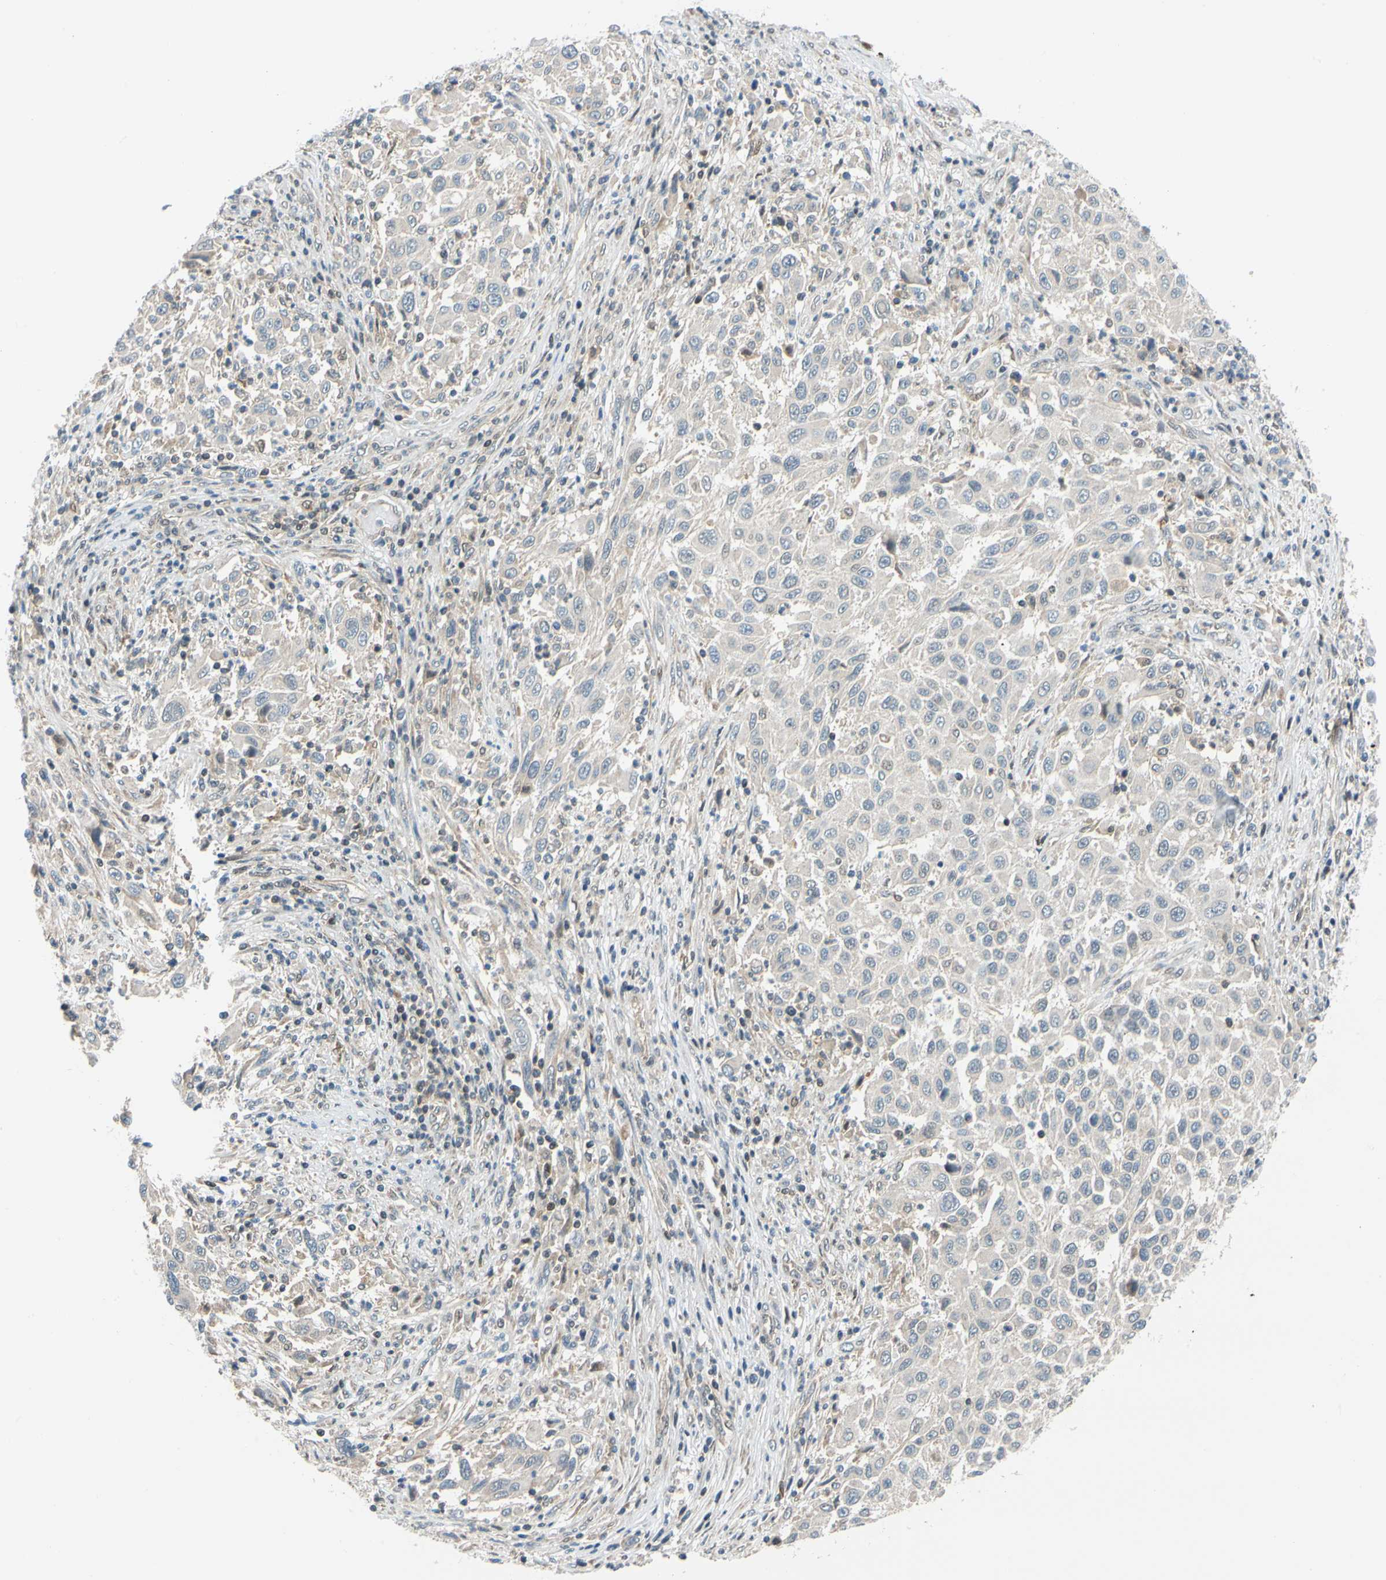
{"staining": {"intensity": "negative", "quantity": "none", "location": "none"}, "tissue": "melanoma", "cell_type": "Tumor cells", "image_type": "cancer", "snomed": [{"axis": "morphology", "description": "Malignant melanoma, Metastatic site"}, {"axis": "topography", "description": "Lymph node"}], "caption": "Immunohistochemical staining of melanoma reveals no significant positivity in tumor cells.", "gene": "MAPK9", "patient": {"sex": "male", "age": 61}}